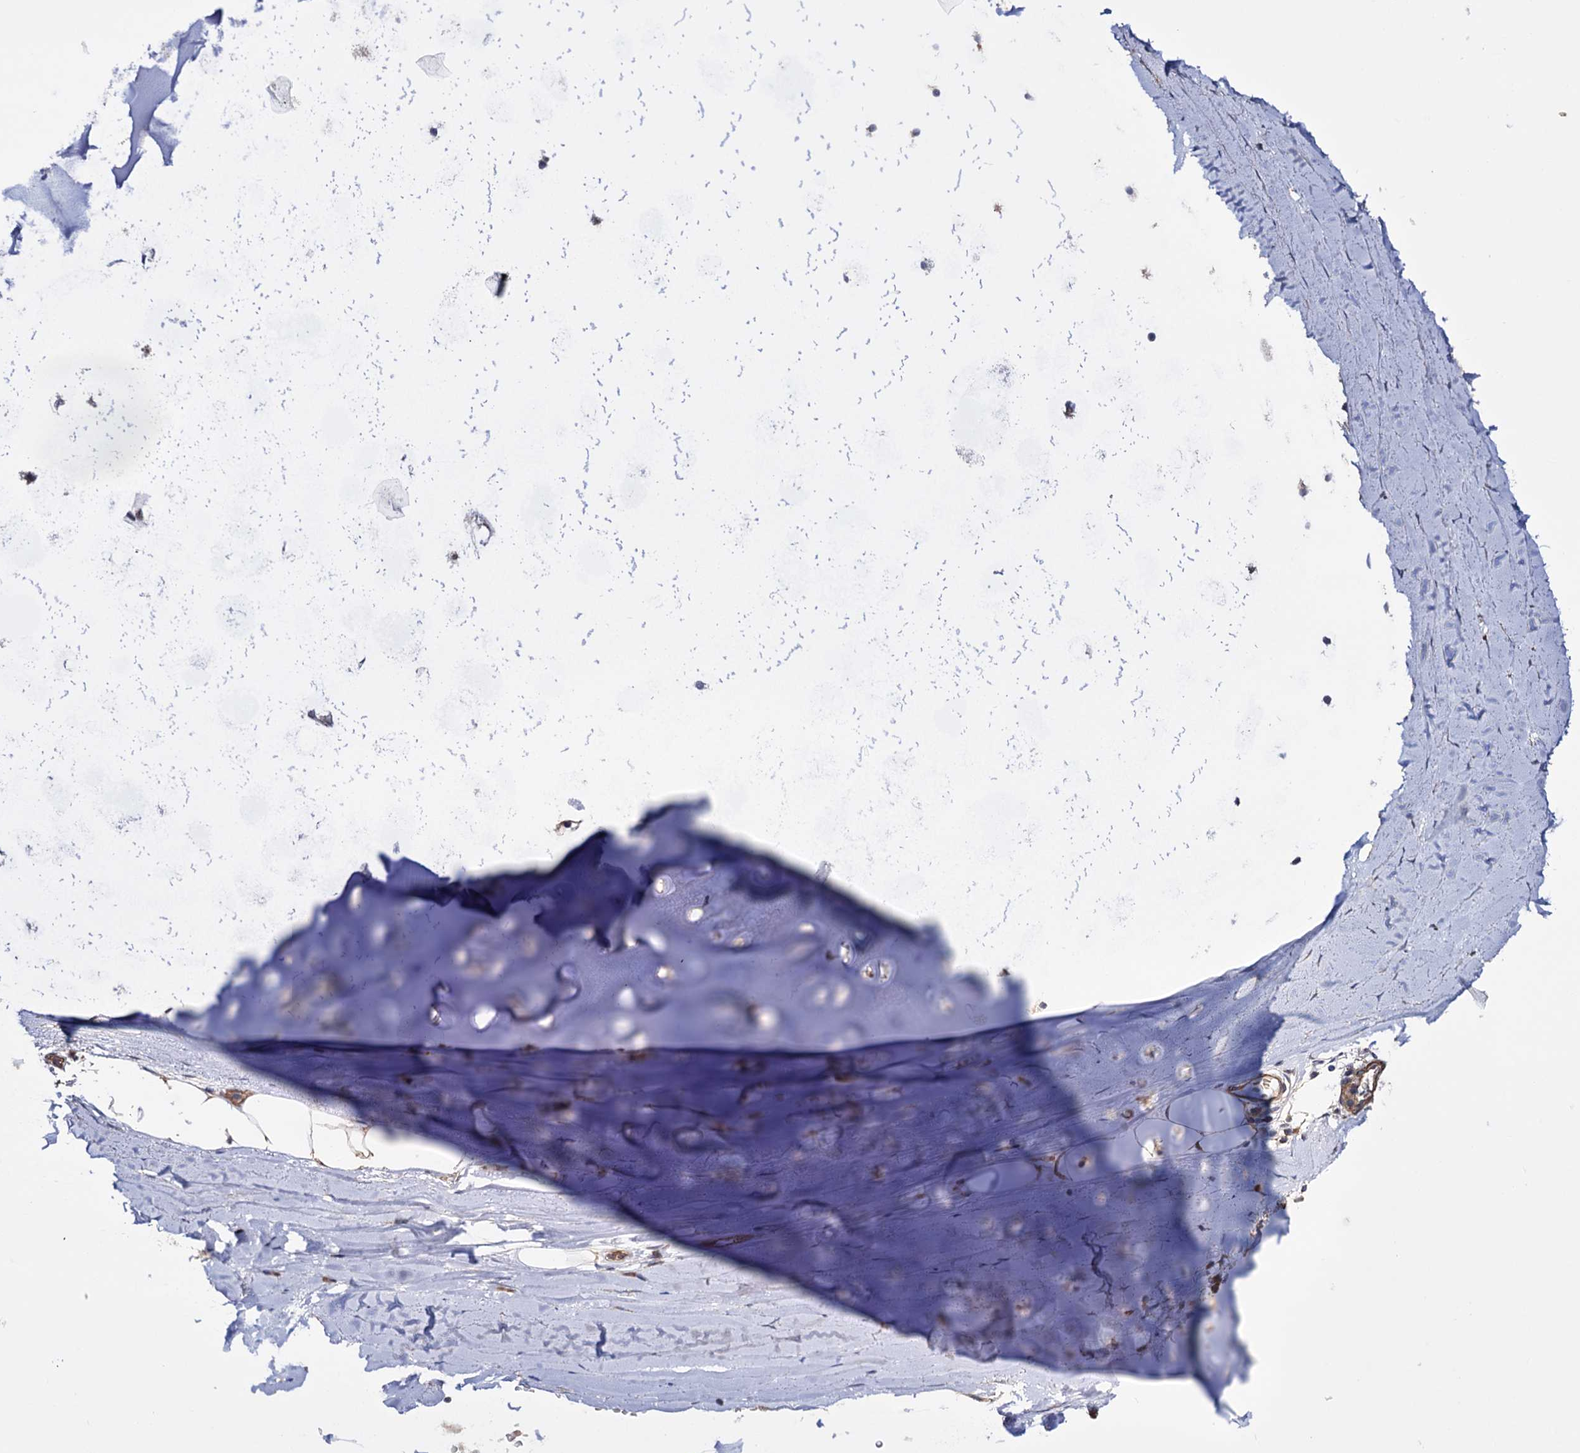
{"staining": {"intensity": "moderate", "quantity": "<25%", "location": "cytoplasmic/membranous"}, "tissue": "adipose tissue", "cell_type": "Adipocytes", "image_type": "normal", "snomed": [{"axis": "morphology", "description": "Normal tissue, NOS"}, {"axis": "topography", "description": "Lymph node"}, {"axis": "topography", "description": "Bronchus"}], "caption": "A micrograph of adipose tissue stained for a protein shows moderate cytoplasmic/membranous brown staining in adipocytes.", "gene": "FERMT2", "patient": {"sex": "male", "age": 63}}